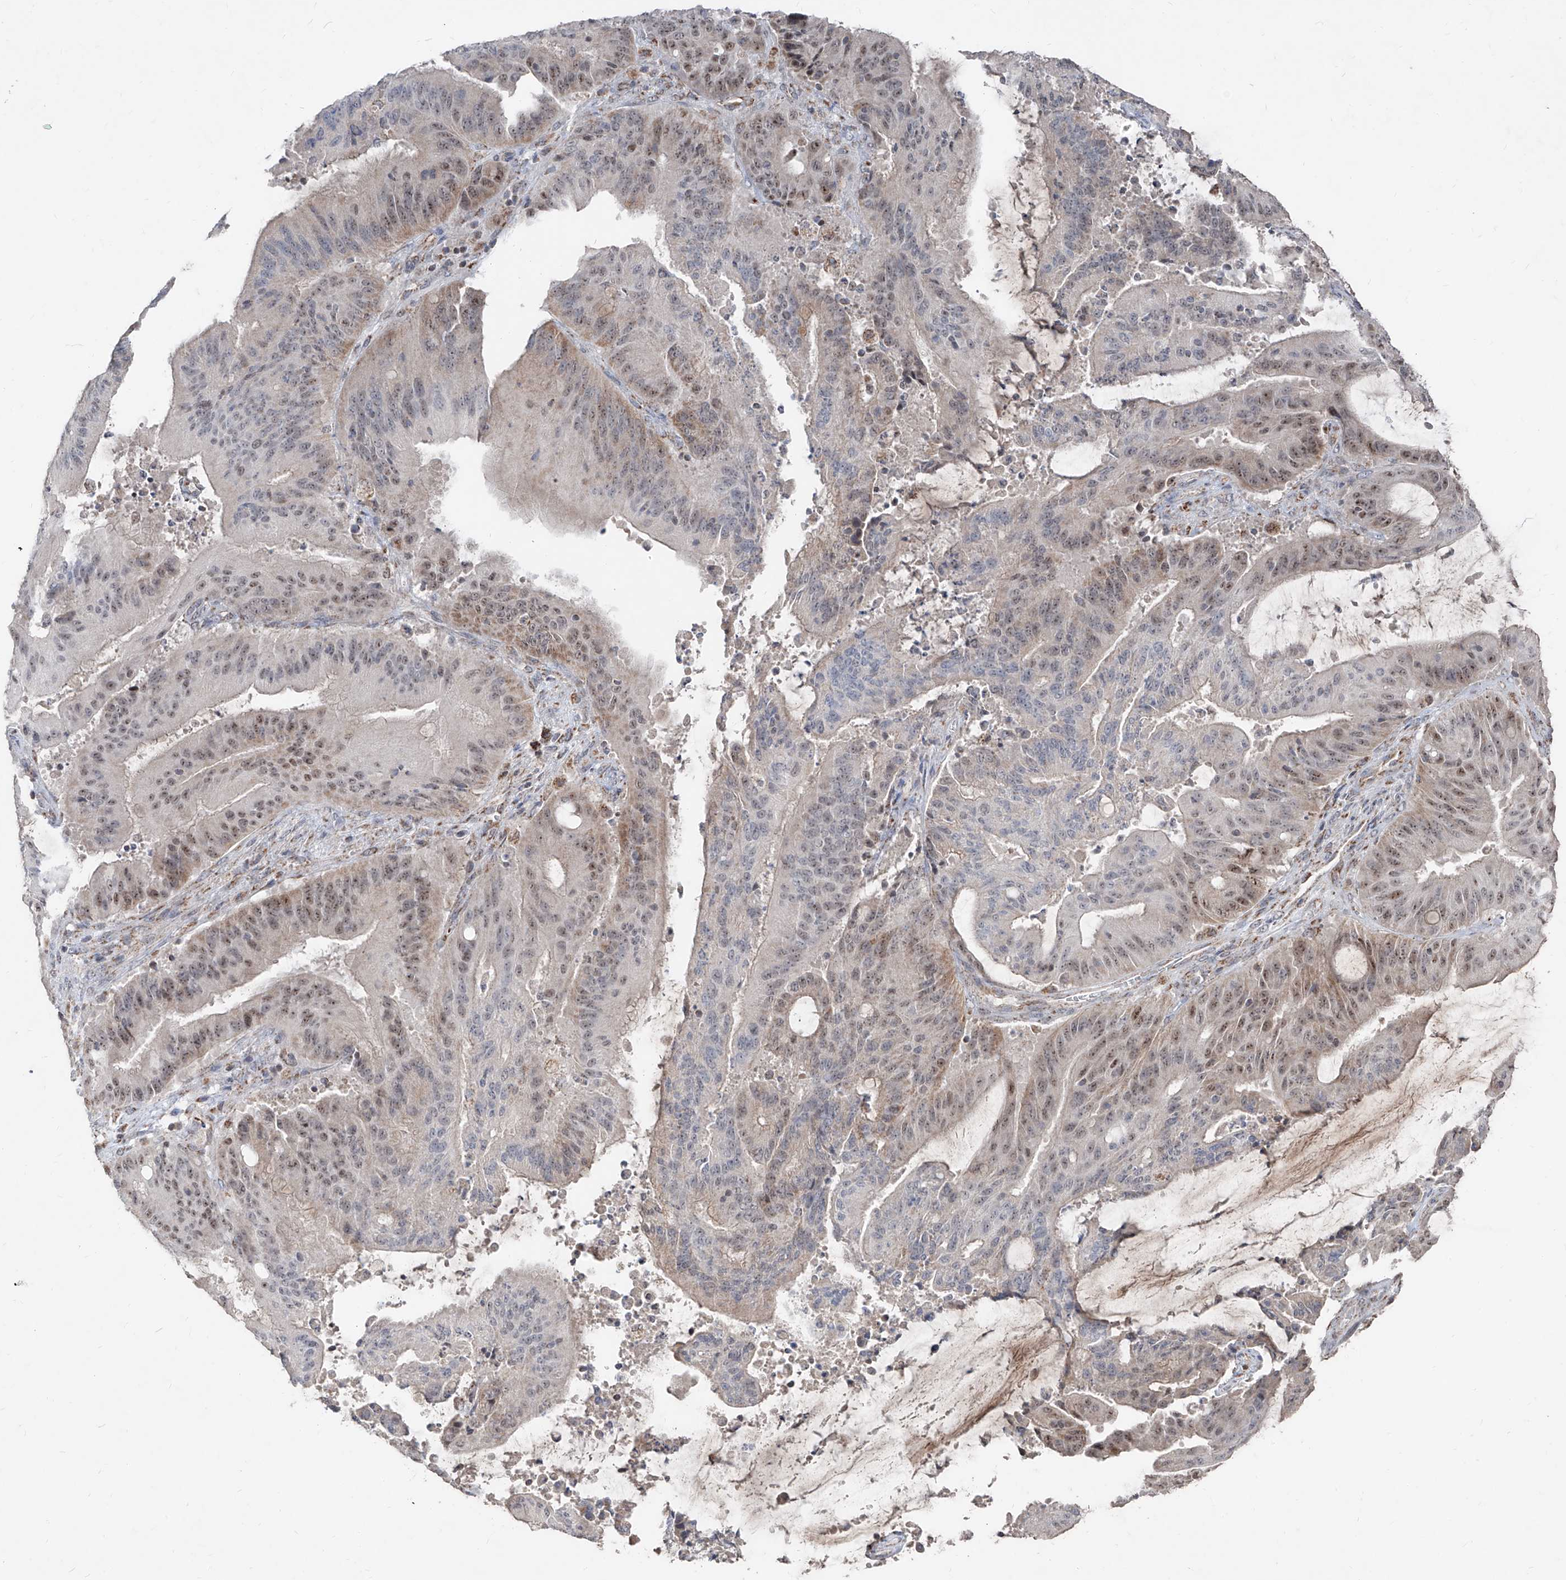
{"staining": {"intensity": "weak", "quantity": "25%-75%", "location": "cytoplasmic/membranous,nuclear"}, "tissue": "liver cancer", "cell_type": "Tumor cells", "image_type": "cancer", "snomed": [{"axis": "morphology", "description": "Normal tissue, NOS"}, {"axis": "morphology", "description": "Cholangiocarcinoma"}, {"axis": "topography", "description": "Liver"}, {"axis": "topography", "description": "Peripheral nerve tissue"}], "caption": "About 25%-75% of tumor cells in liver cancer demonstrate weak cytoplasmic/membranous and nuclear protein staining as visualized by brown immunohistochemical staining.", "gene": "NDUFB3", "patient": {"sex": "female", "age": 73}}